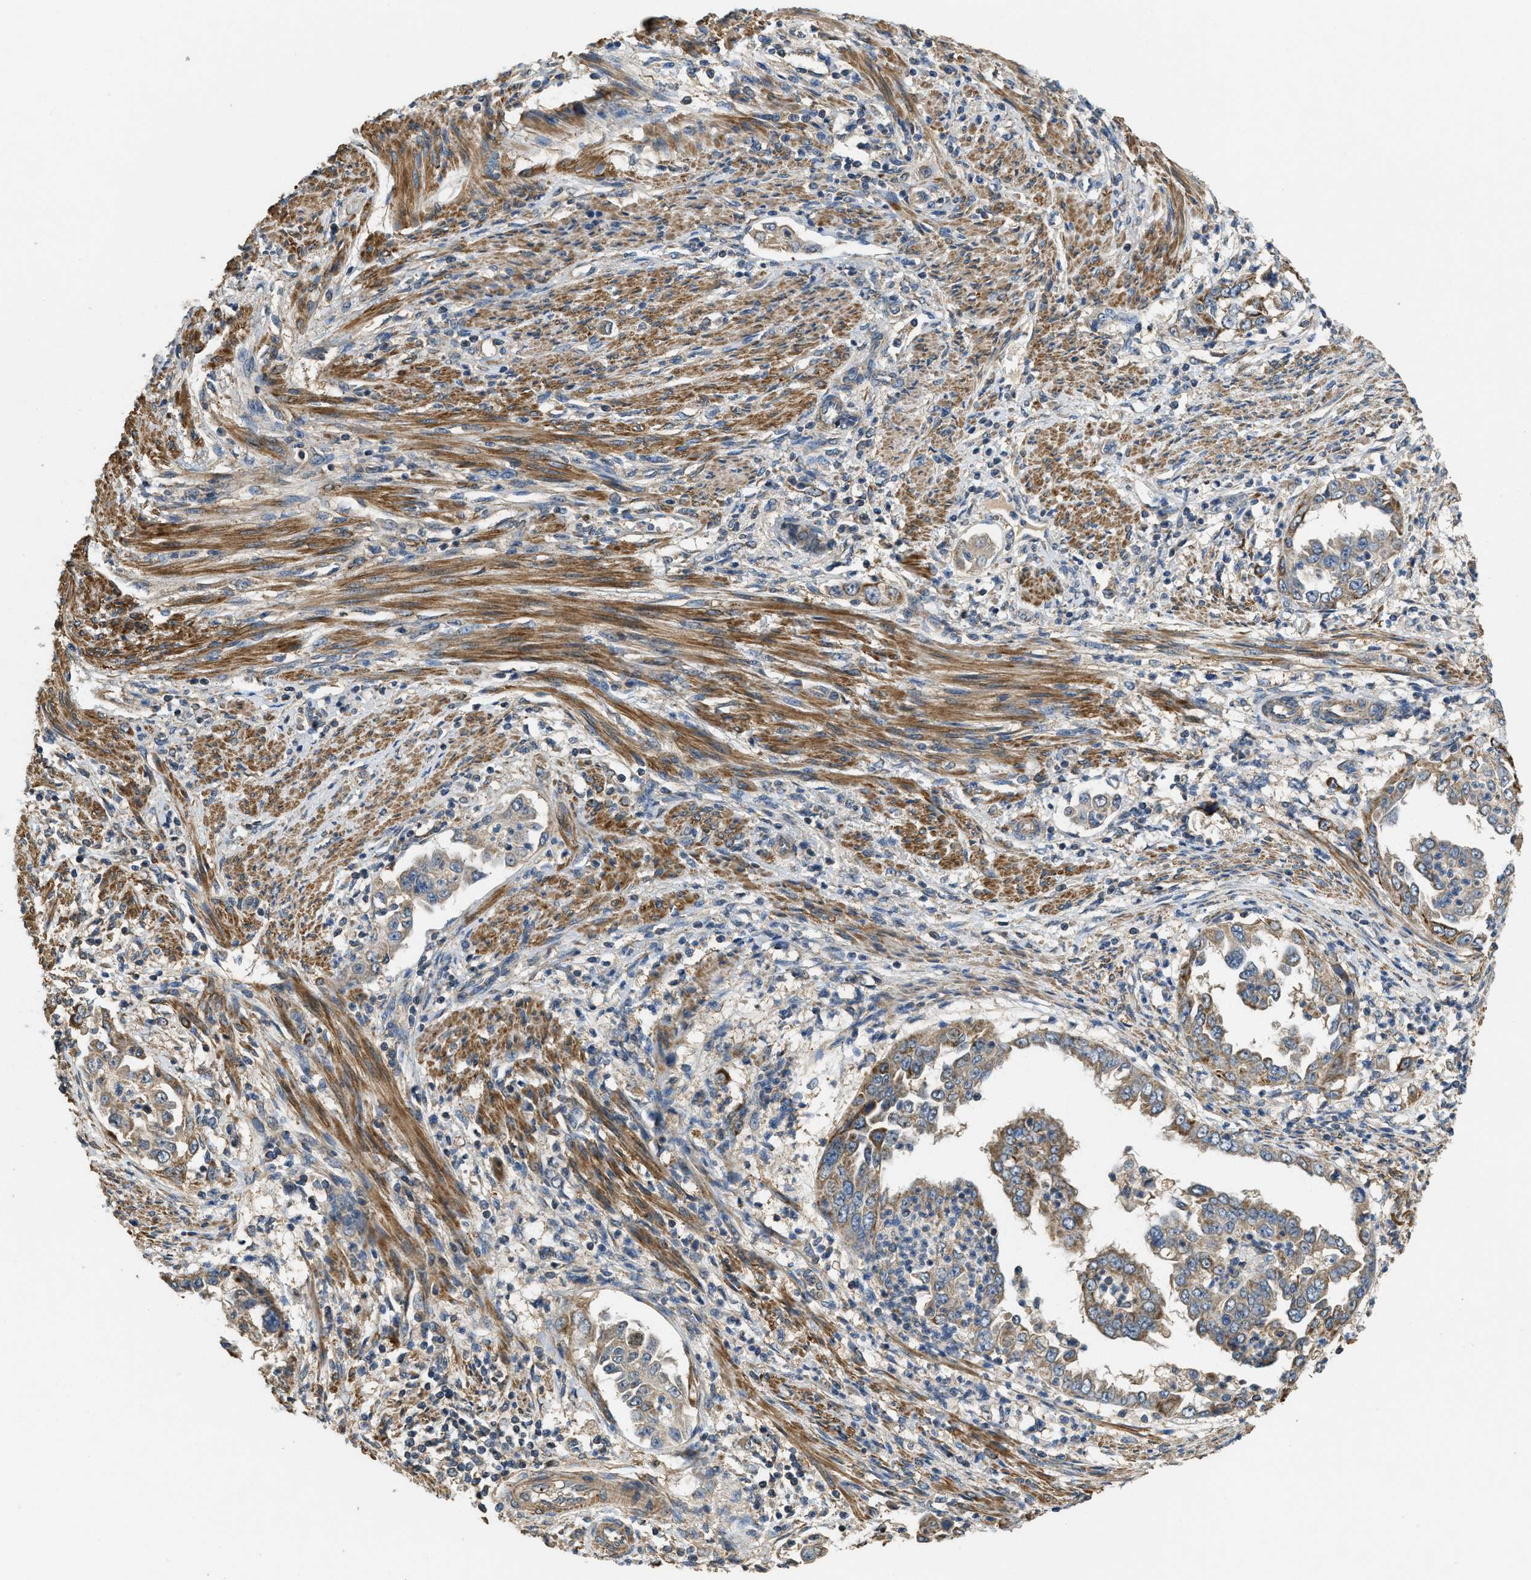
{"staining": {"intensity": "moderate", "quantity": ">75%", "location": "cytoplasmic/membranous"}, "tissue": "endometrial cancer", "cell_type": "Tumor cells", "image_type": "cancer", "snomed": [{"axis": "morphology", "description": "Adenocarcinoma, NOS"}, {"axis": "topography", "description": "Endometrium"}], "caption": "Immunohistochemistry (IHC) (DAB (3,3'-diaminobenzidine)) staining of human endometrial cancer (adenocarcinoma) displays moderate cytoplasmic/membranous protein expression in about >75% of tumor cells. The staining was performed using DAB, with brown indicating positive protein expression. Nuclei are stained blue with hematoxylin.", "gene": "THBS2", "patient": {"sex": "female", "age": 85}}